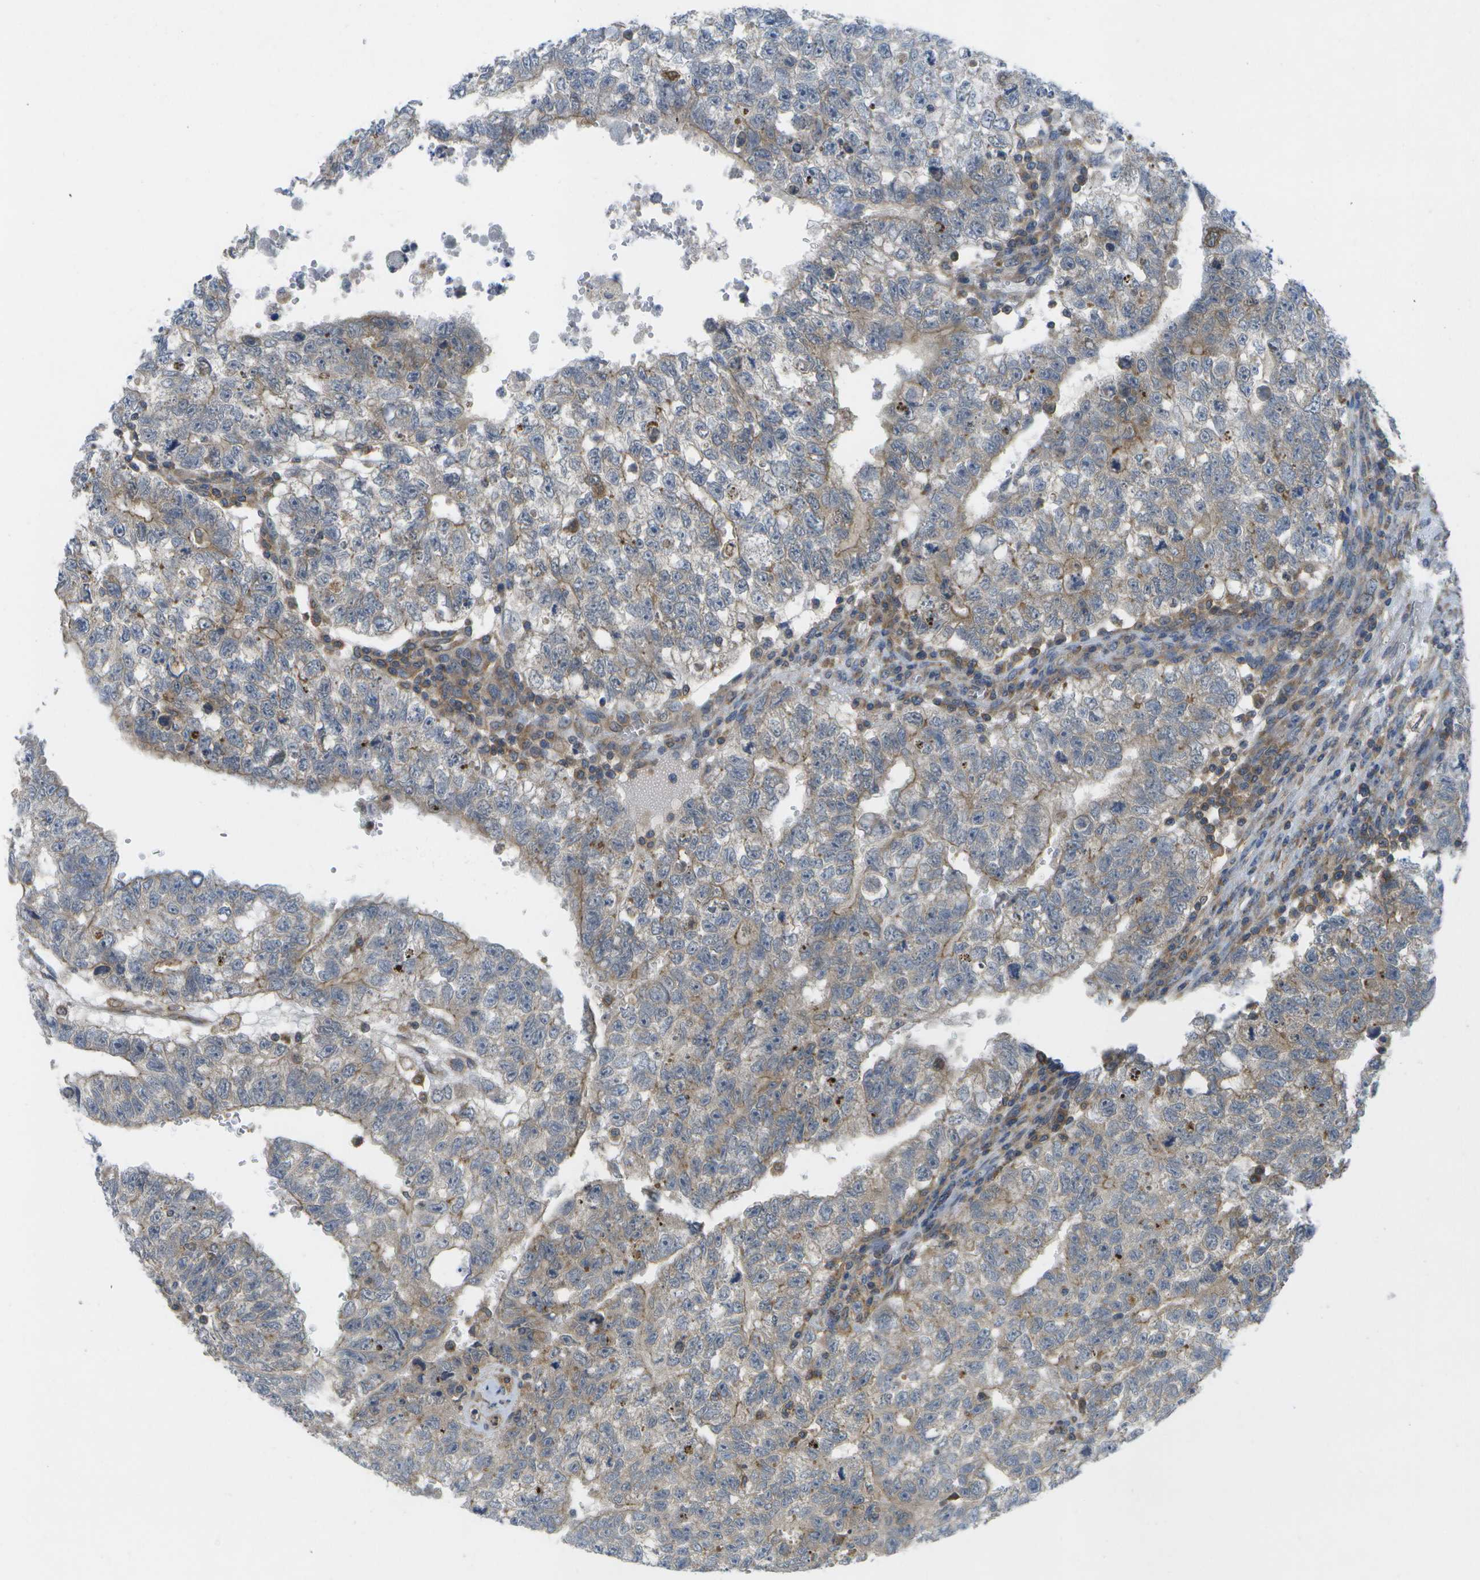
{"staining": {"intensity": "weak", "quantity": "25%-75%", "location": "cytoplasmic/membranous"}, "tissue": "testis cancer", "cell_type": "Tumor cells", "image_type": "cancer", "snomed": [{"axis": "morphology", "description": "Seminoma, NOS"}, {"axis": "morphology", "description": "Carcinoma, Embryonal, NOS"}, {"axis": "topography", "description": "Testis"}], "caption": "Tumor cells display weak cytoplasmic/membranous staining in about 25%-75% of cells in testis seminoma. Nuclei are stained in blue.", "gene": "DPM3", "patient": {"sex": "male", "age": 38}}